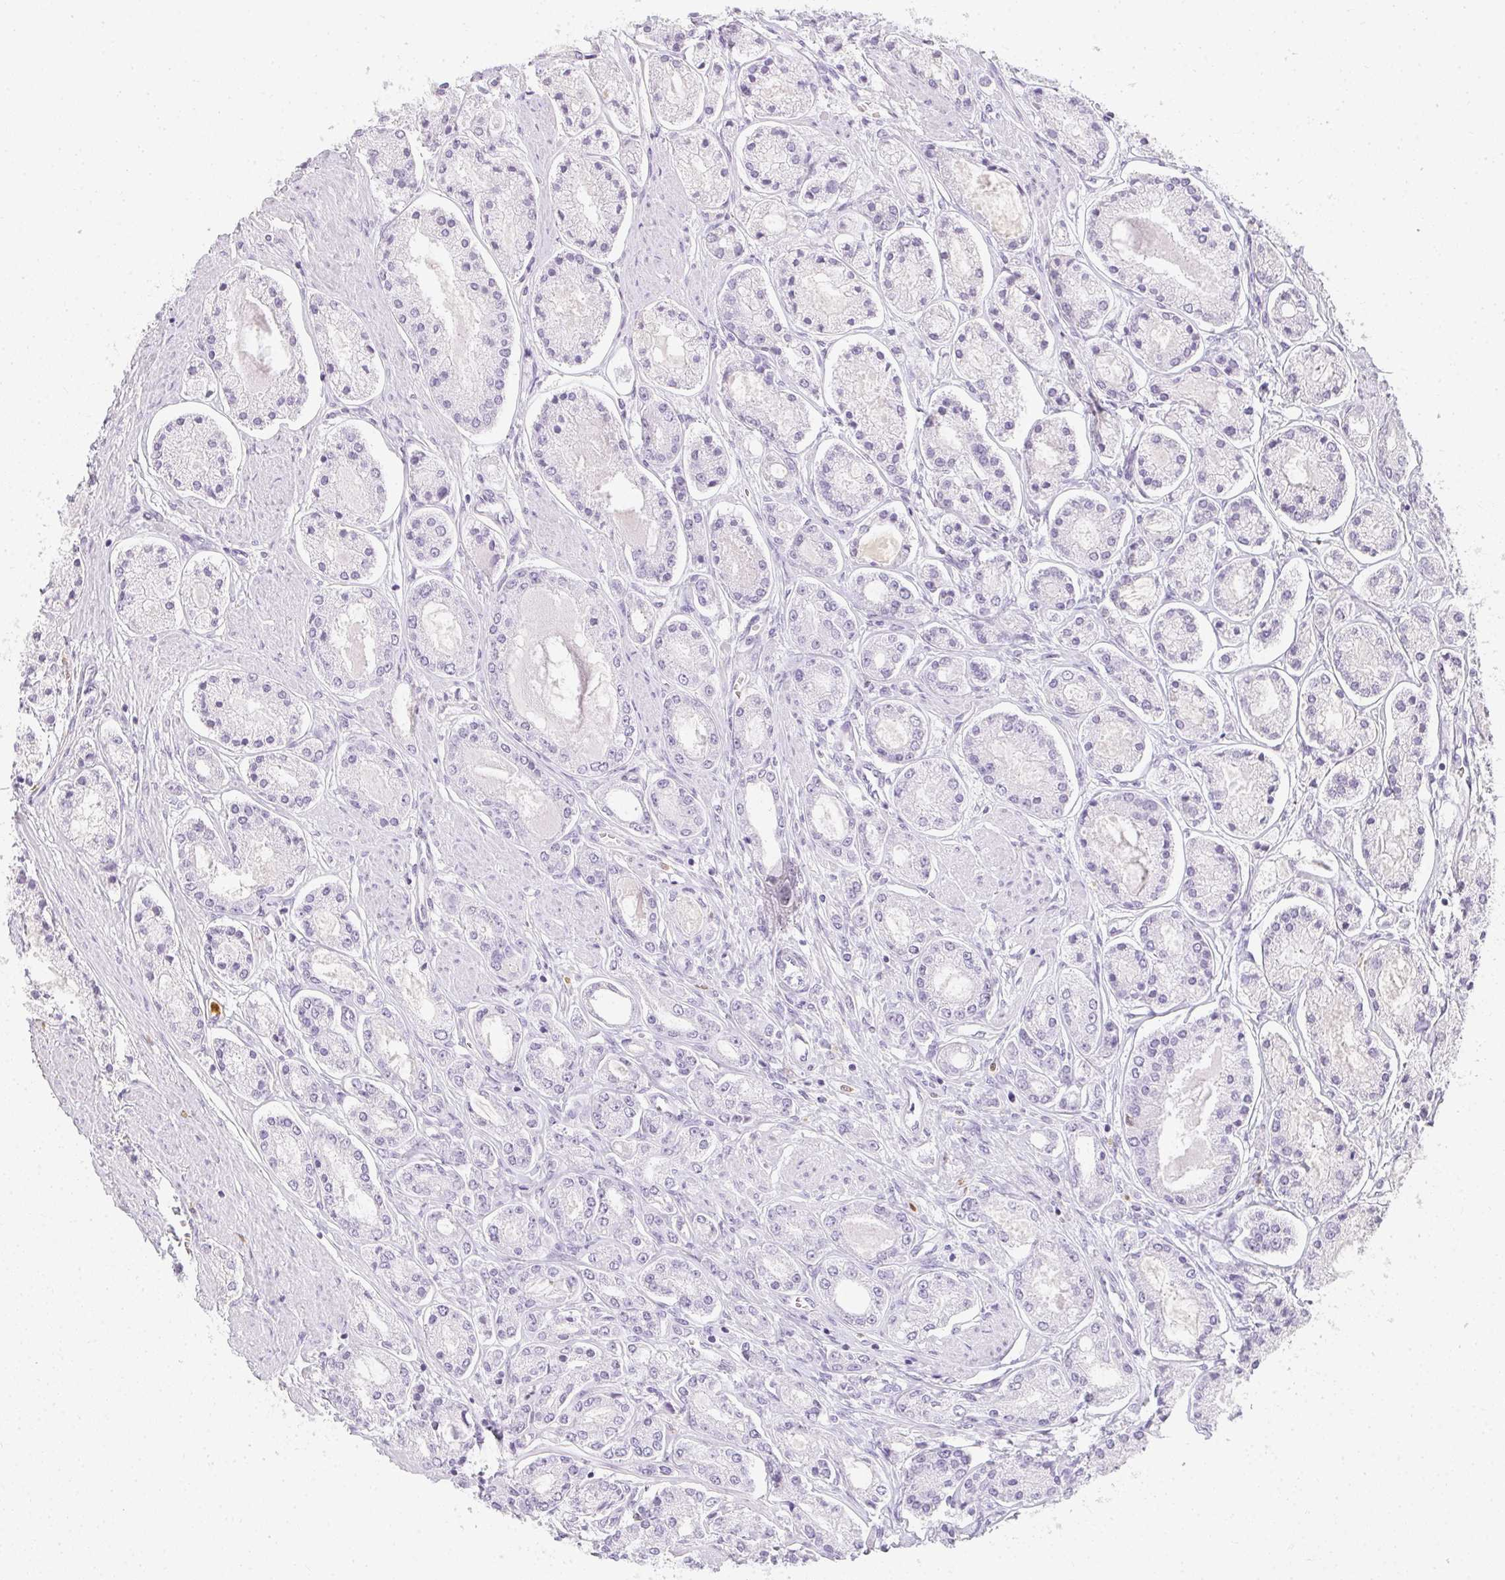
{"staining": {"intensity": "negative", "quantity": "none", "location": "none"}, "tissue": "prostate cancer", "cell_type": "Tumor cells", "image_type": "cancer", "snomed": [{"axis": "morphology", "description": "Adenocarcinoma, High grade"}, {"axis": "topography", "description": "Prostate"}], "caption": "The immunohistochemistry (IHC) photomicrograph has no significant expression in tumor cells of high-grade adenocarcinoma (prostate) tissue.", "gene": "HK3", "patient": {"sex": "male", "age": 66}}